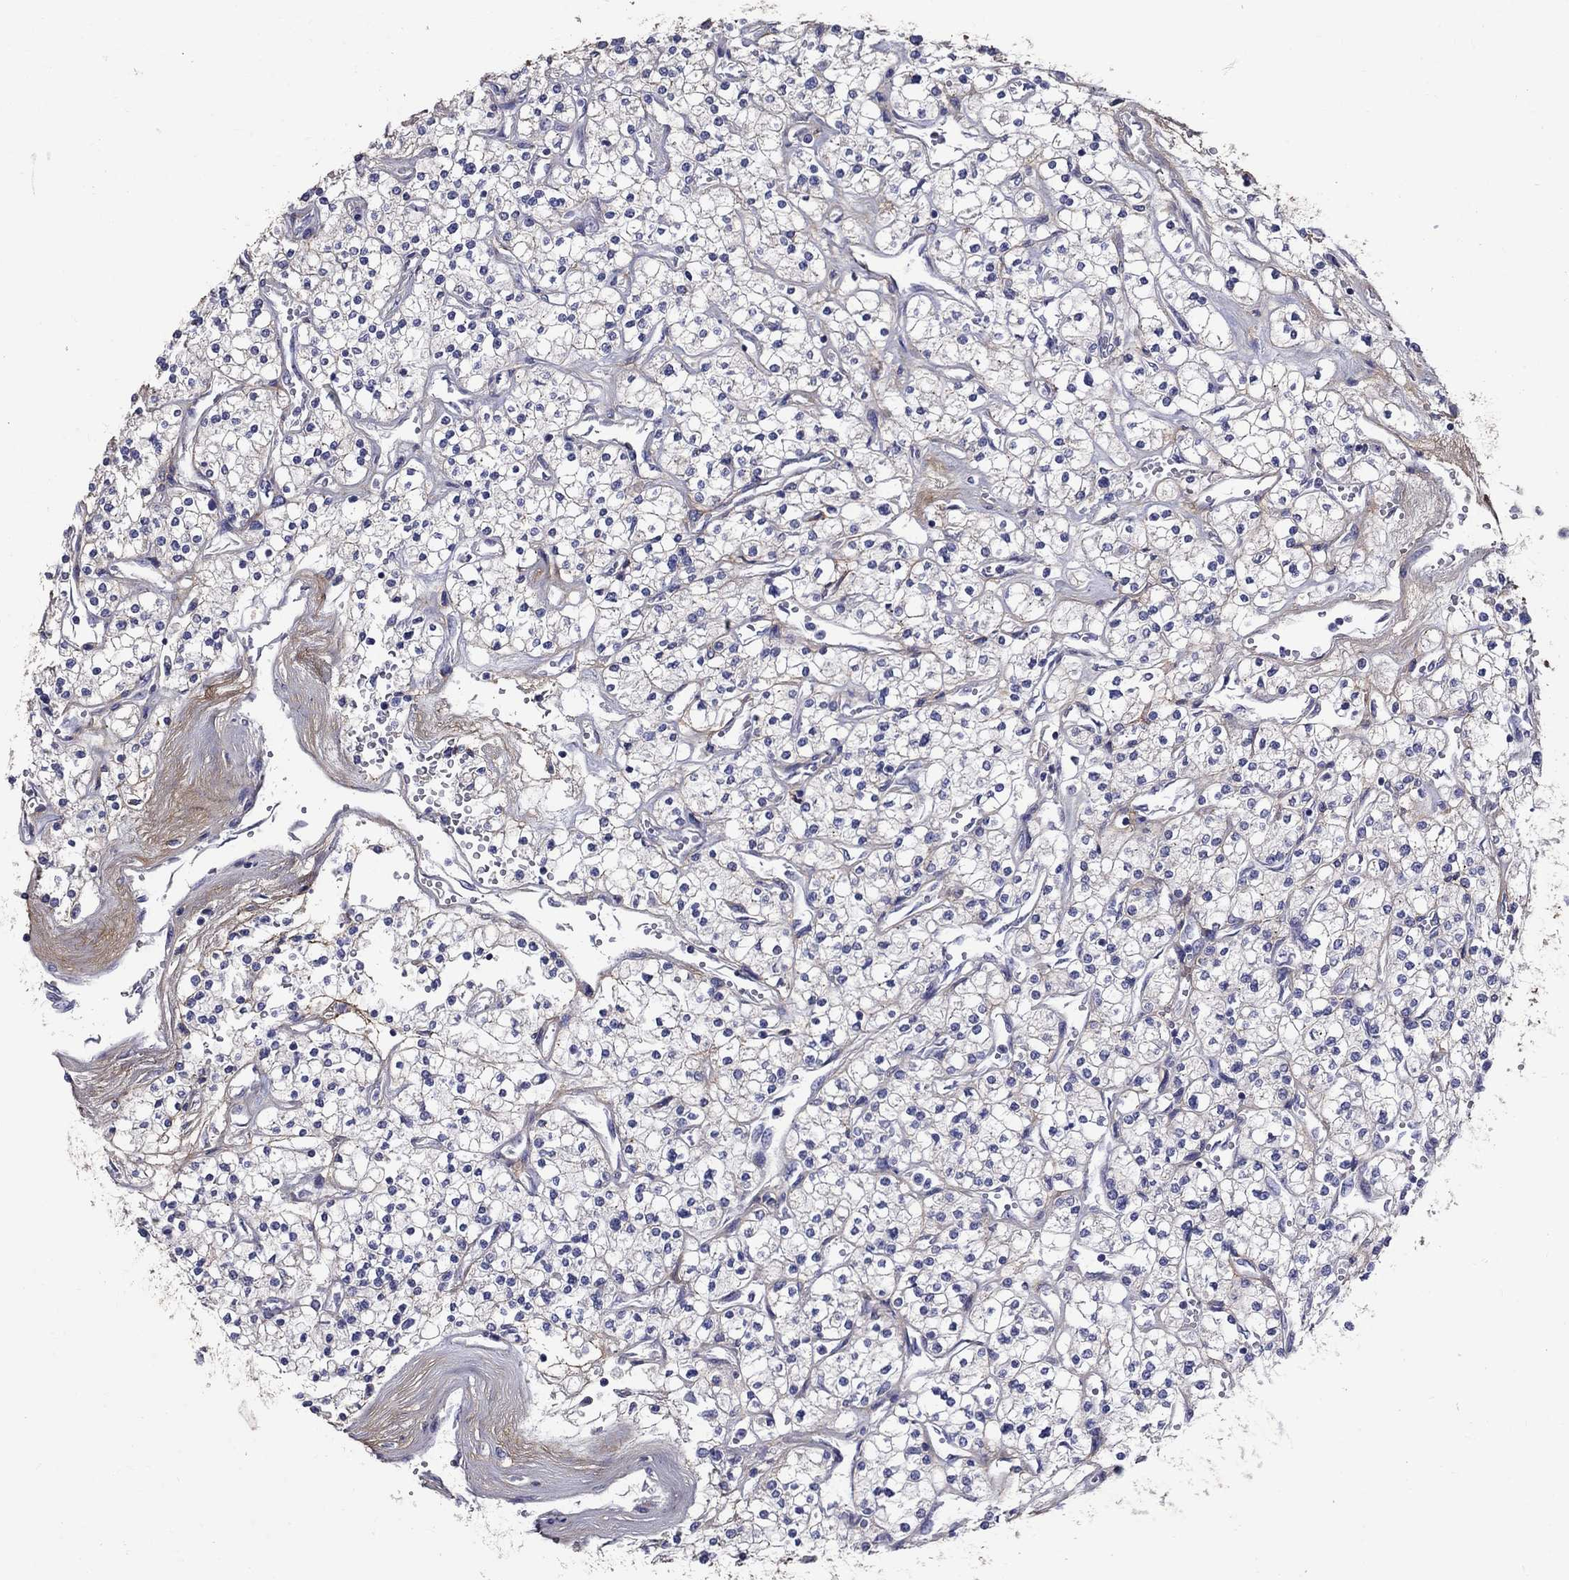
{"staining": {"intensity": "negative", "quantity": "none", "location": "none"}, "tissue": "renal cancer", "cell_type": "Tumor cells", "image_type": "cancer", "snomed": [{"axis": "morphology", "description": "Adenocarcinoma, NOS"}, {"axis": "topography", "description": "Kidney"}], "caption": "High power microscopy micrograph of an immunohistochemistry image of renal cancer (adenocarcinoma), revealing no significant positivity in tumor cells.", "gene": "ANXA10", "patient": {"sex": "male", "age": 80}}